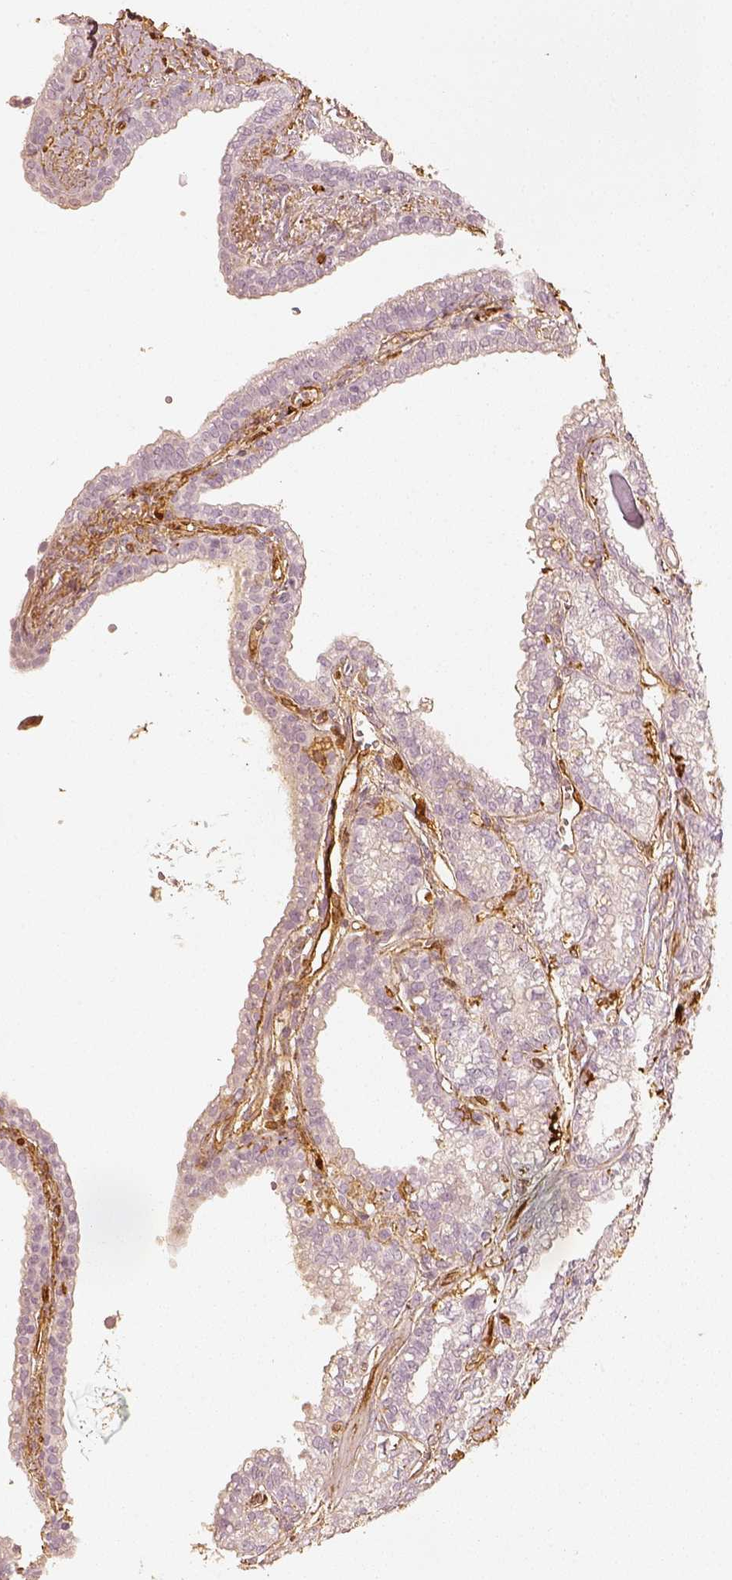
{"staining": {"intensity": "negative", "quantity": "none", "location": "none"}, "tissue": "seminal vesicle", "cell_type": "Glandular cells", "image_type": "normal", "snomed": [{"axis": "morphology", "description": "Normal tissue, NOS"}, {"axis": "morphology", "description": "Urothelial carcinoma, NOS"}, {"axis": "topography", "description": "Urinary bladder"}, {"axis": "topography", "description": "Seminal veicle"}], "caption": "The immunohistochemistry (IHC) photomicrograph has no significant staining in glandular cells of seminal vesicle.", "gene": "FSCN1", "patient": {"sex": "male", "age": 76}}